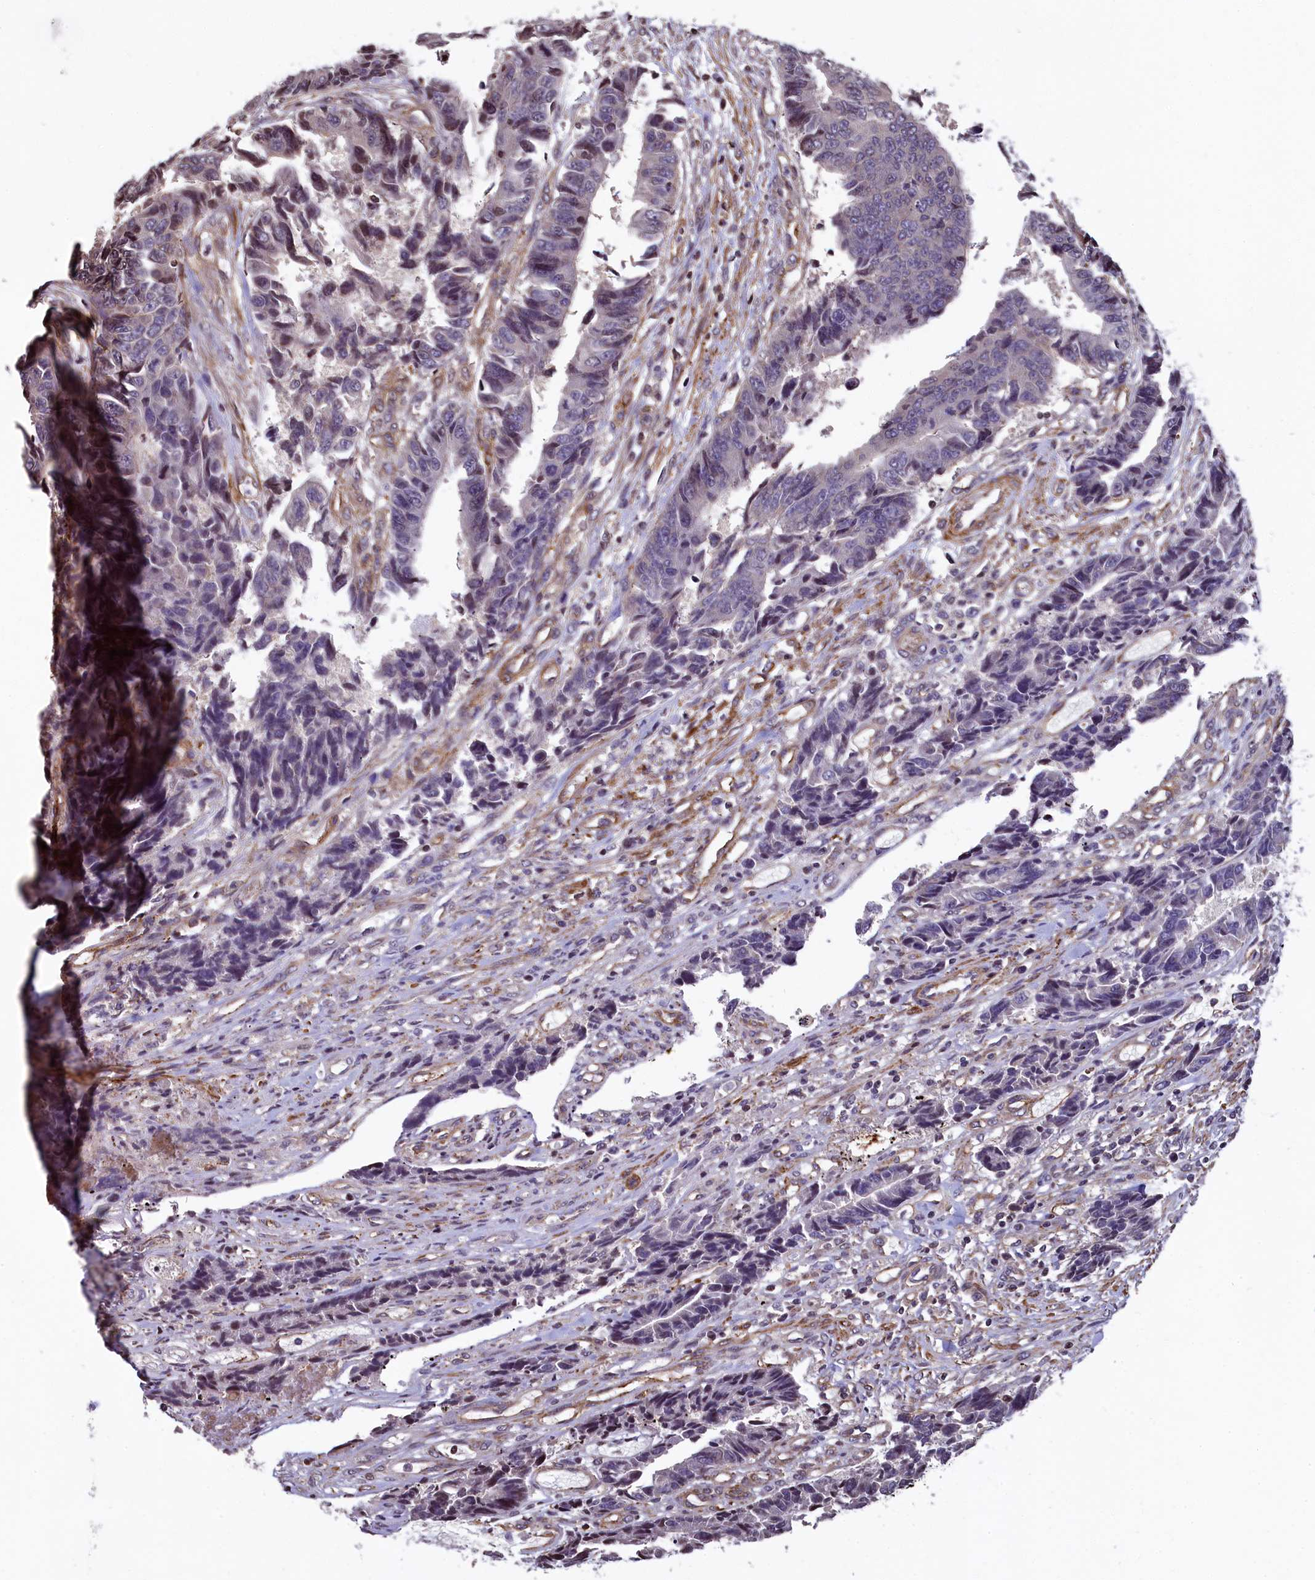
{"staining": {"intensity": "weak", "quantity": "<25%", "location": "nuclear"}, "tissue": "colorectal cancer", "cell_type": "Tumor cells", "image_type": "cancer", "snomed": [{"axis": "morphology", "description": "Adenocarcinoma, NOS"}, {"axis": "topography", "description": "Rectum"}], "caption": "Tumor cells are negative for brown protein staining in adenocarcinoma (colorectal).", "gene": "ZNF2", "patient": {"sex": "male", "age": 84}}